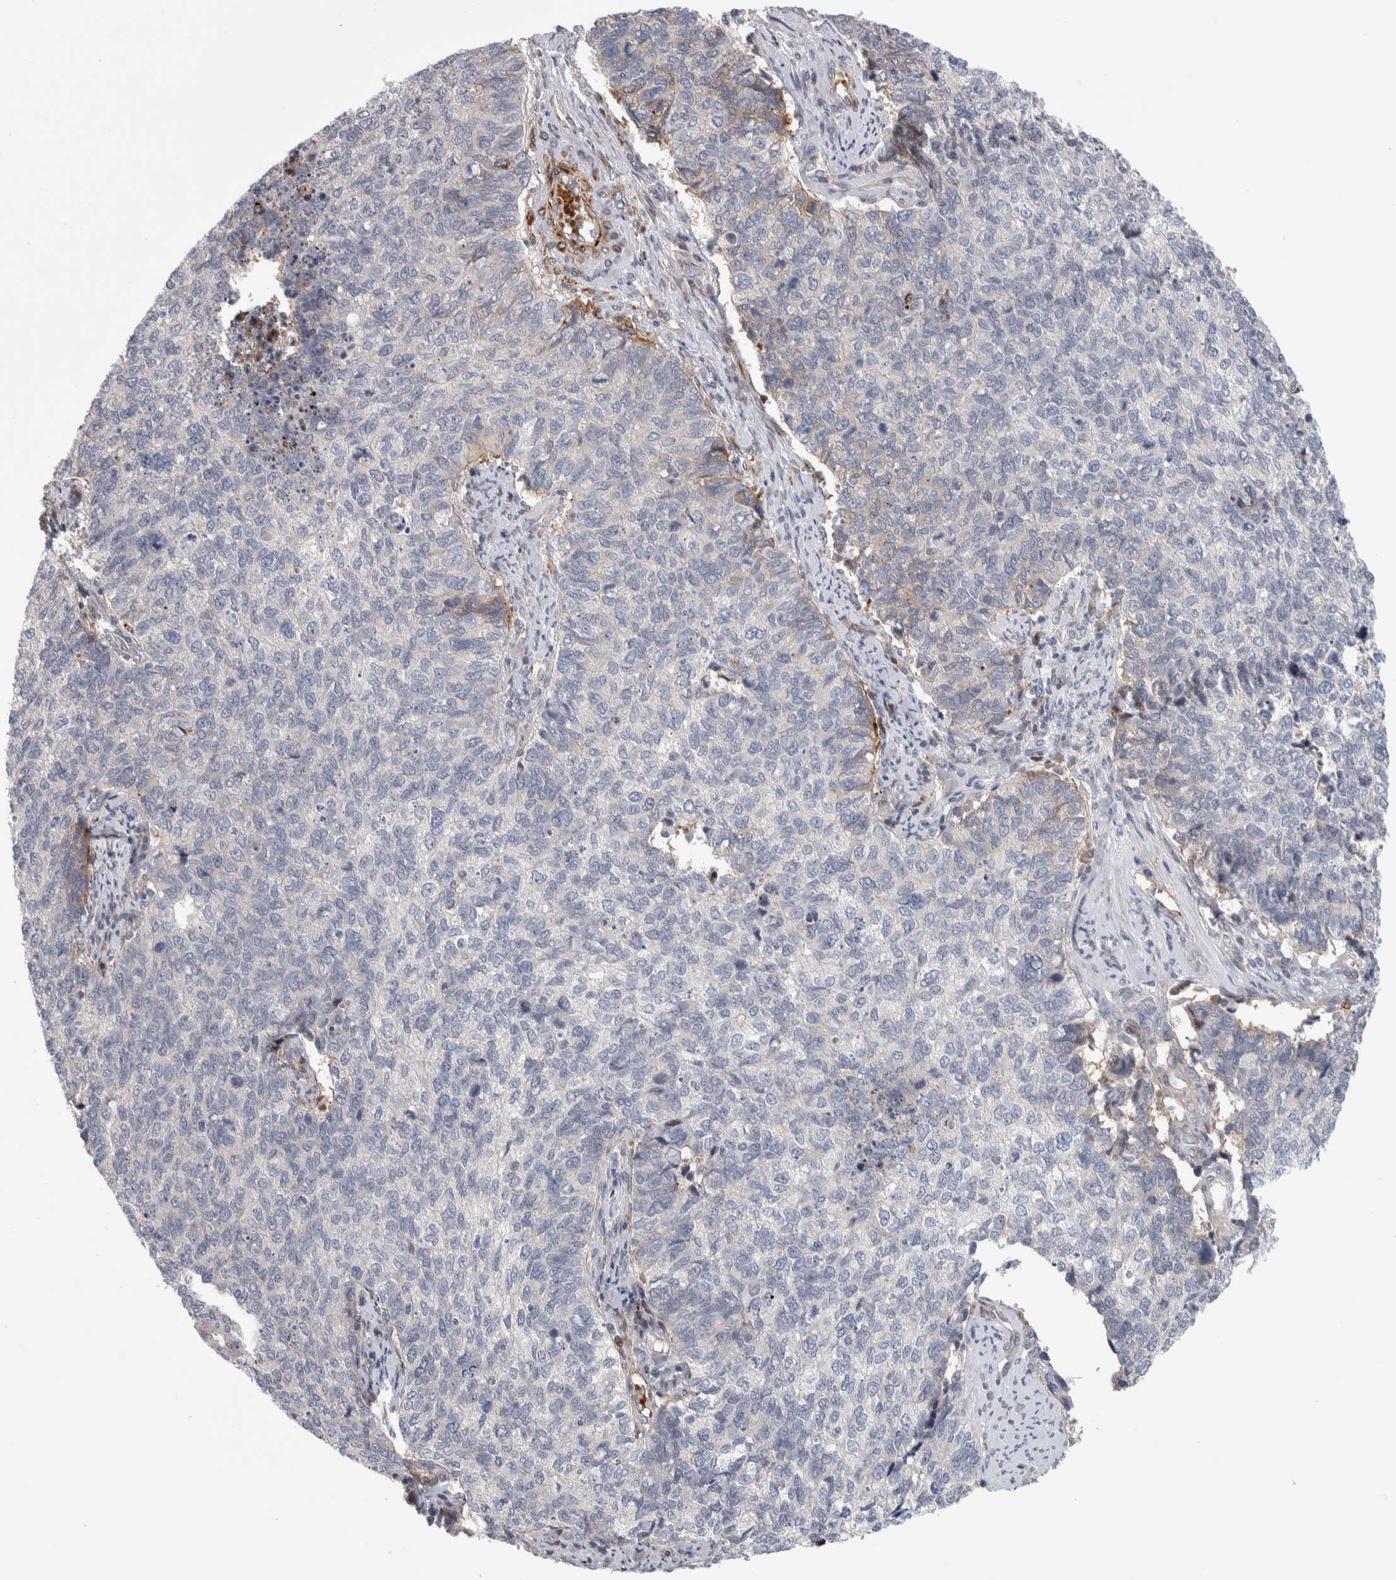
{"staining": {"intensity": "negative", "quantity": "none", "location": "none"}, "tissue": "cervical cancer", "cell_type": "Tumor cells", "image_type": "cancer", "snomed": [{"axis": "morphology", "description": "Squamous cell carcinoma, NOS"}, {"axis": "topography", "description": "Cervix"}], "caption": "This is an immunohistochemistry photomicrograph of cervical squamous cell carcinoma. There is no positivity in tumor cells.", "gene": "PSMG3", "patient": {"sex": "female", "age": 63}}